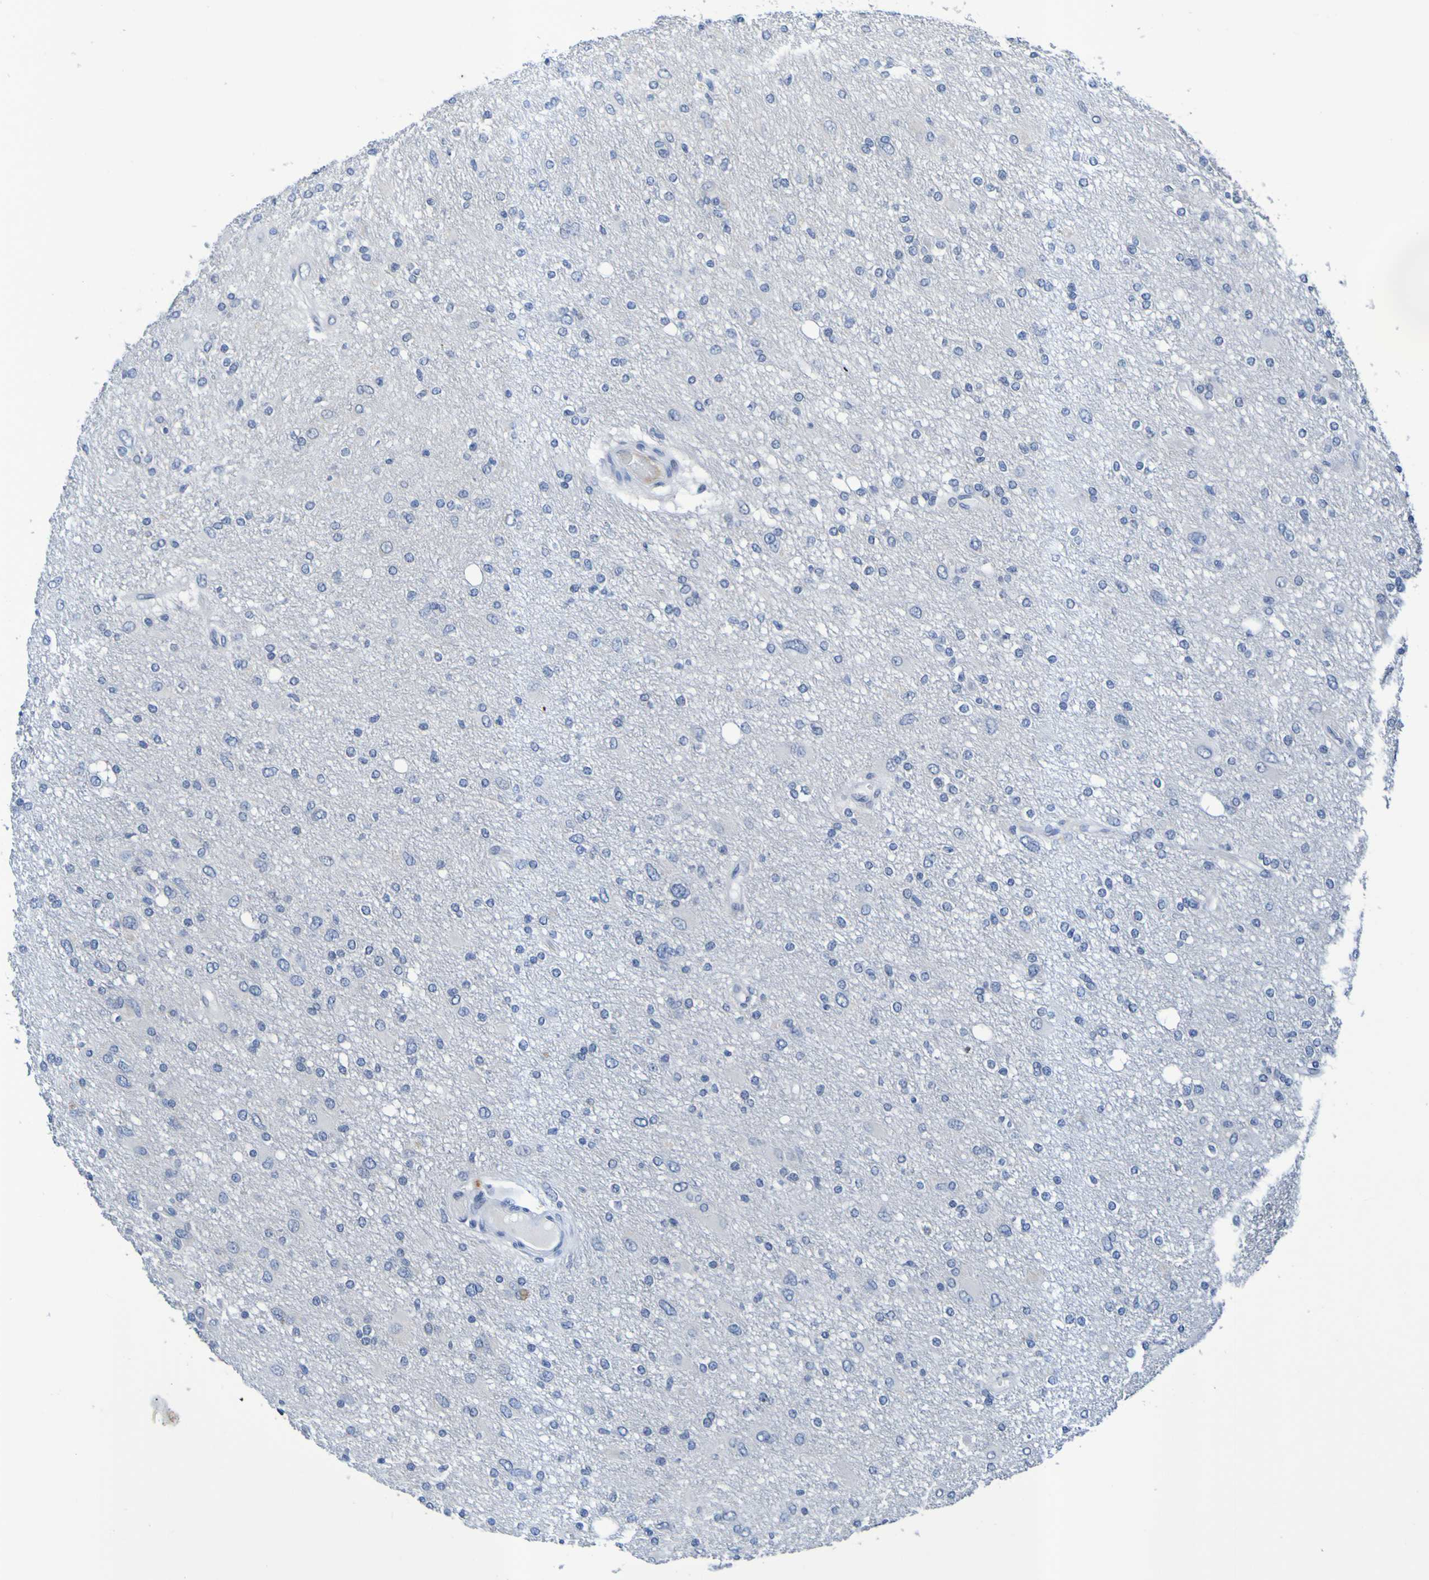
{"staining": {"intensity": "negative", "quantity": "none", "location": "none"}, "tissue": "glioma", "cell_type": "Tumor cells", "image_type": "cancer", "snomed": [{"axis": "morphology", "description": "Glioma, malignant, High grade"}, {"axis": "topography", "description": "Brain"}], "caption": "Histopathology image shows no protein staining in tumor cells of glioma tissue.", "gene": "VMA21", "patient": {"sex": "female", "age": 59}}